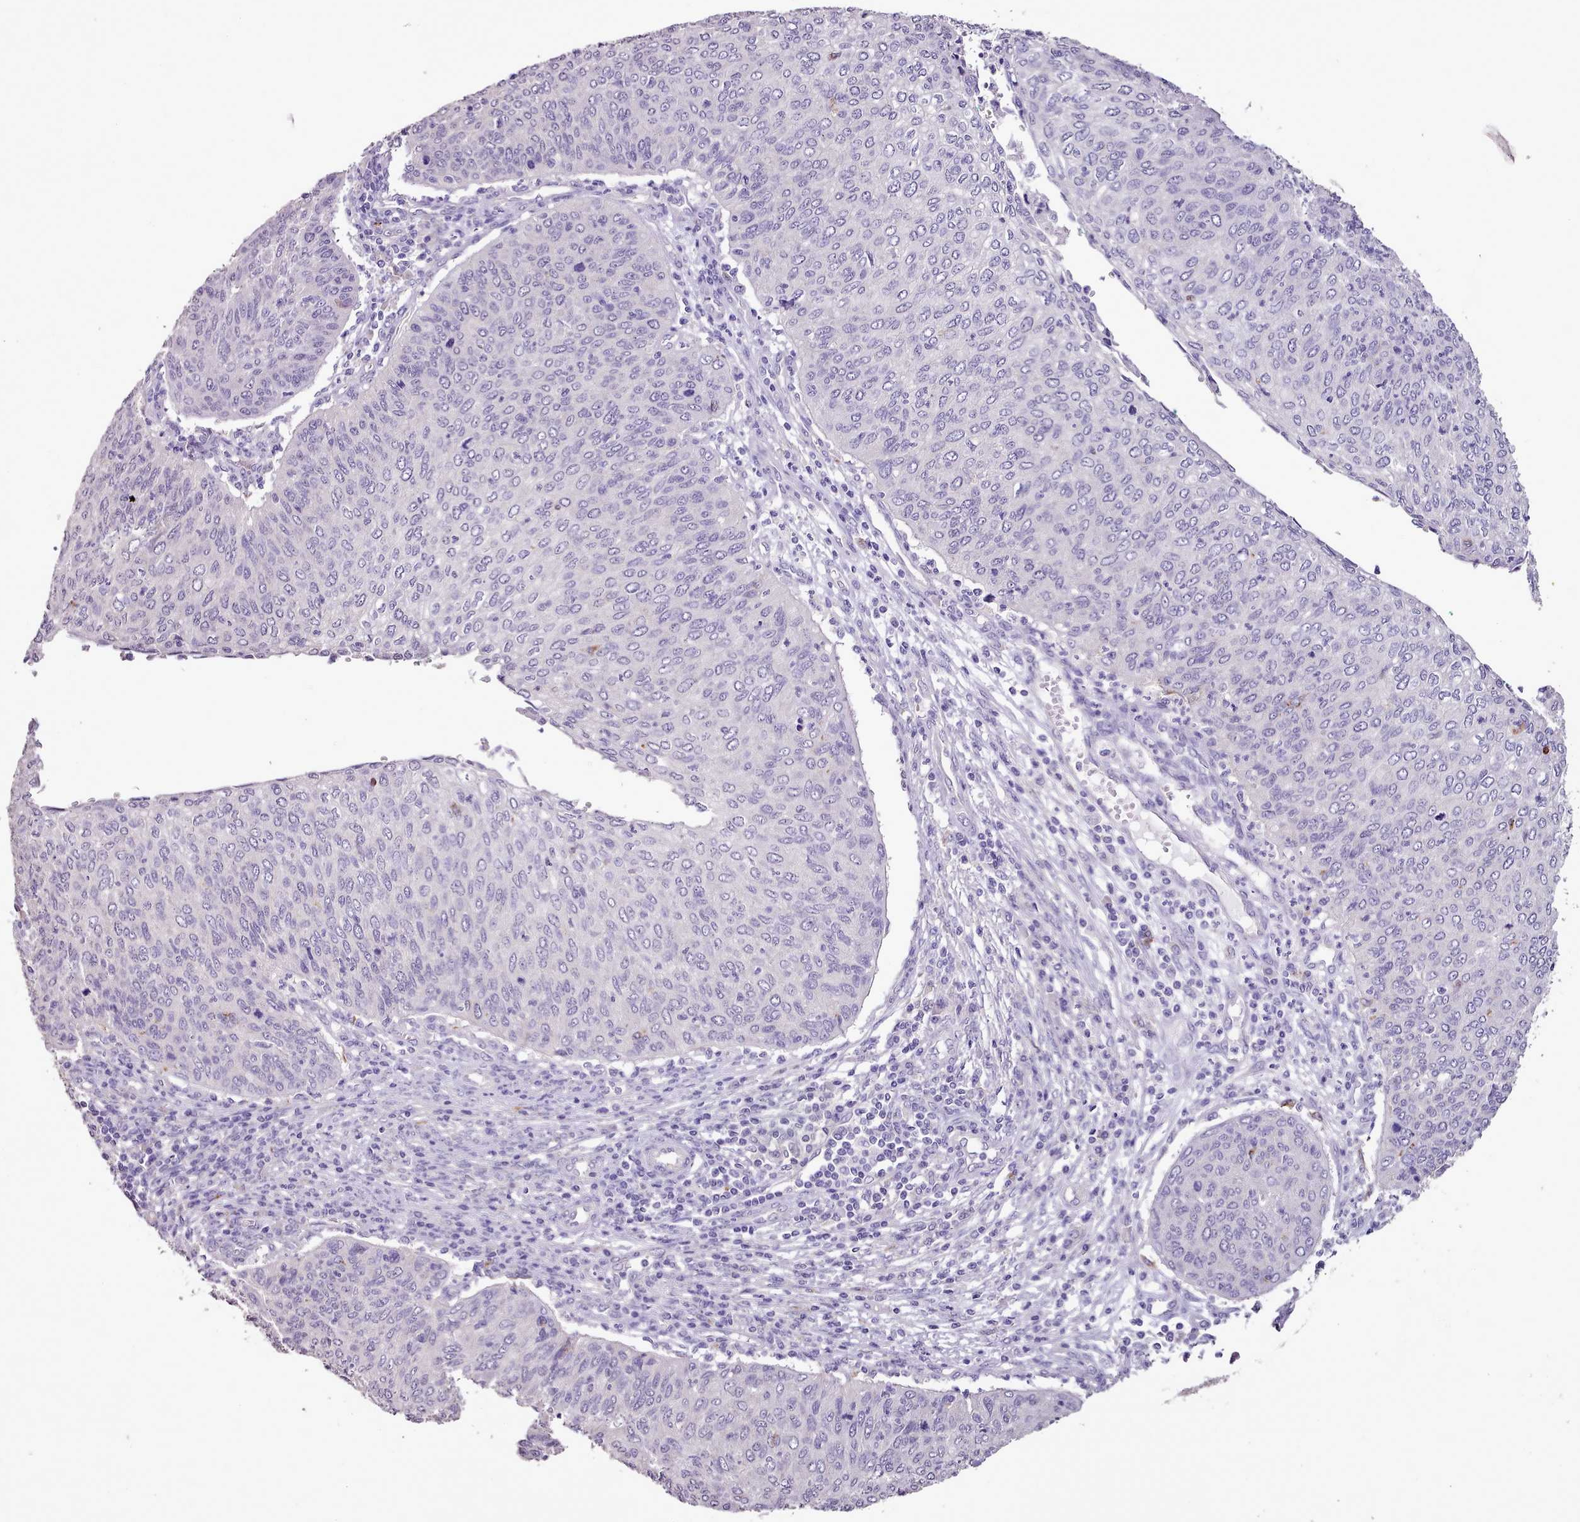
{"staining": {"intensity": "negative", "quantity": "none", "location": "none"}, "tissue": "cervical cancer", "cell_type": "Tumor cells", "image_type": "cancer", "snomed": [{"axis": "morphology", "description": "Squamous cell carcinoma, NOS"}, {"axis": "topography", "description": "Cervix"}], "caption": "Cervical cancer stained for a protein using immunohistochemistry (IHC) exhibits no positivity tumor cells.", "gene": "BLOC1S2", "patient": {"sex": "female", "age": 38}}